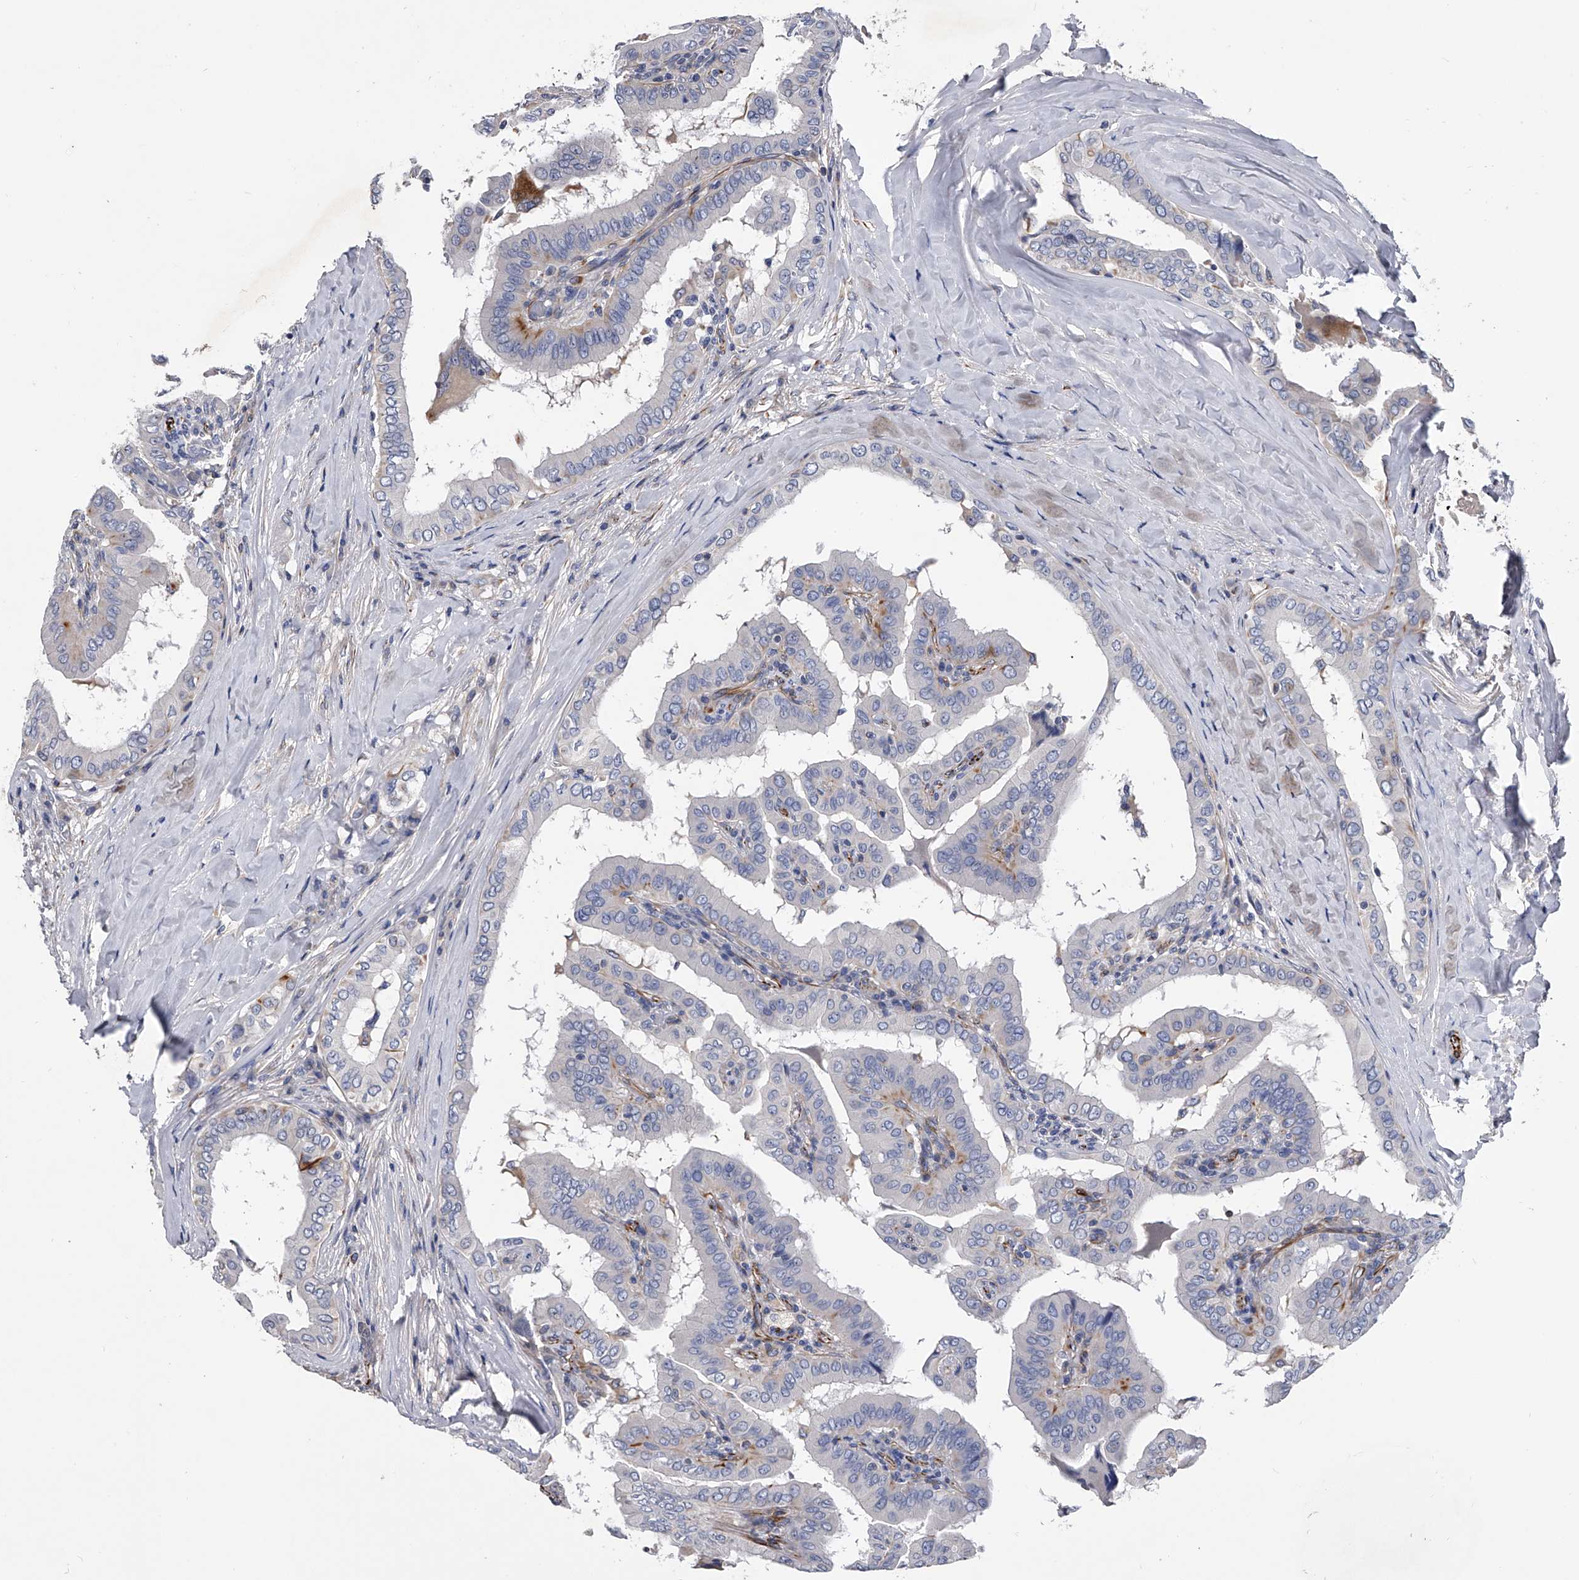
{"staining": {"intensity": "negative", "quantity": "none", "location": "none"}, "tissue": "thyroid cancer", "cell_type": "Tumor cells", "image_type": "cancer", "snomed": [{"axis": "morphology", "description": "Papillary adenocarcinoma, NOS"}, {"axis": "topography", "description": "Thyroid gland"}], "caption": "This is an immunohistochemistry (IHC) image of papillary adenocarcinoma (thyroid). There is no expression in tumor cells.", "gene": "EFCAB7", "patient": {"sex": "male", "age": 33}}